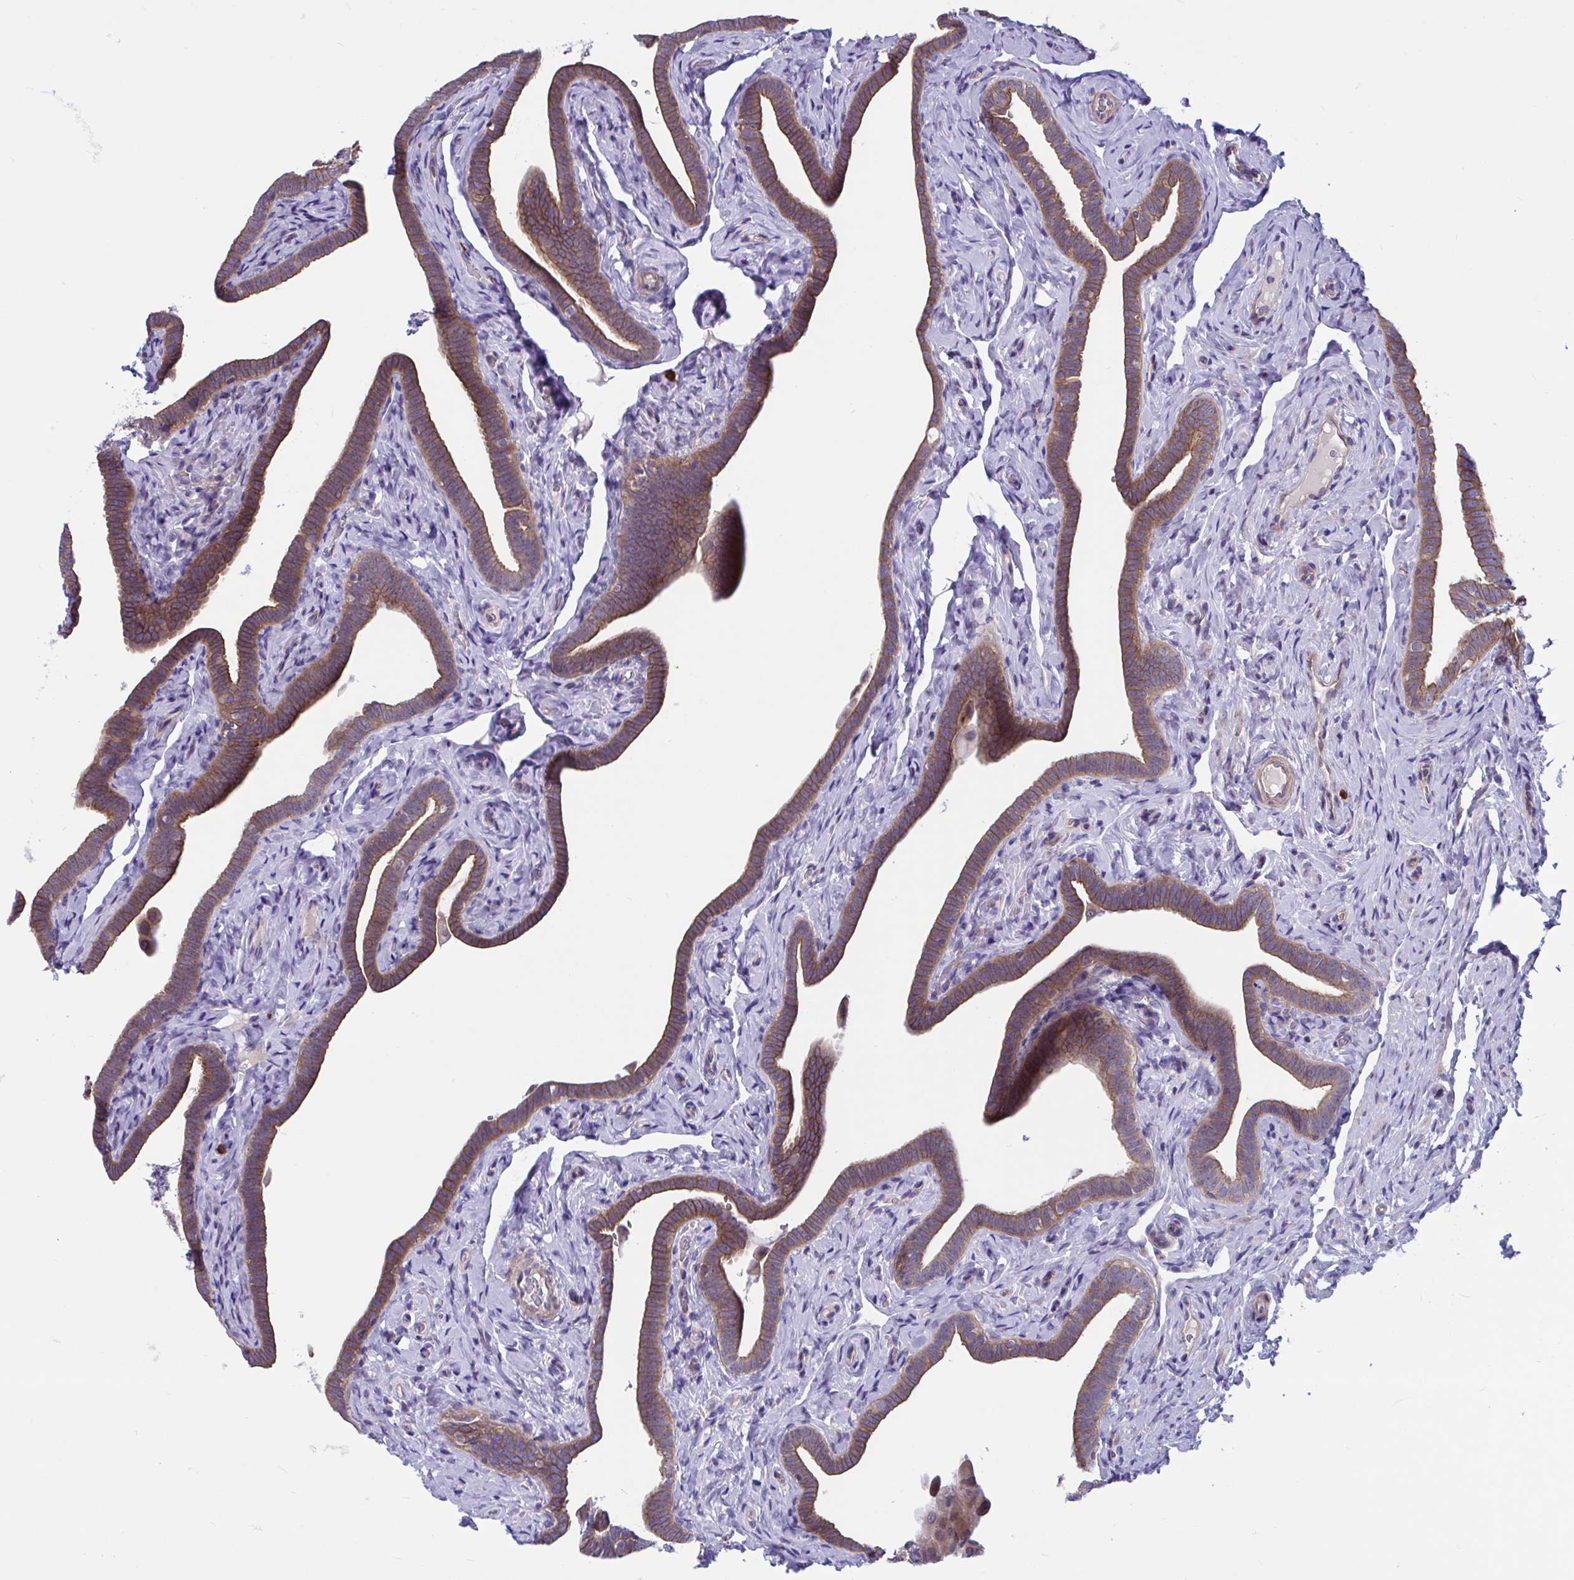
{"staining": {"intensity": "moderate", "quantity": ">75%", "location": "cytoplasmic/membranous"}, "tissue": "fallopian tube", "cell_type": "Glandular cells", "image_type": "normal", "snomed": [{"axis": "morphology", "description": "Normal tissue, NOS"}, {"axis": "topography", "description": "Fallopian tube"}], "caption": "IHC photomicrograph of benign fallopian tube stained for a protein (brown), which shows medium levels of moderate cytoplasmic/membranous expression in about >75% of glandular cells.", "gene": "WBP1", "patient": {"sex": "female", "age": 69}}